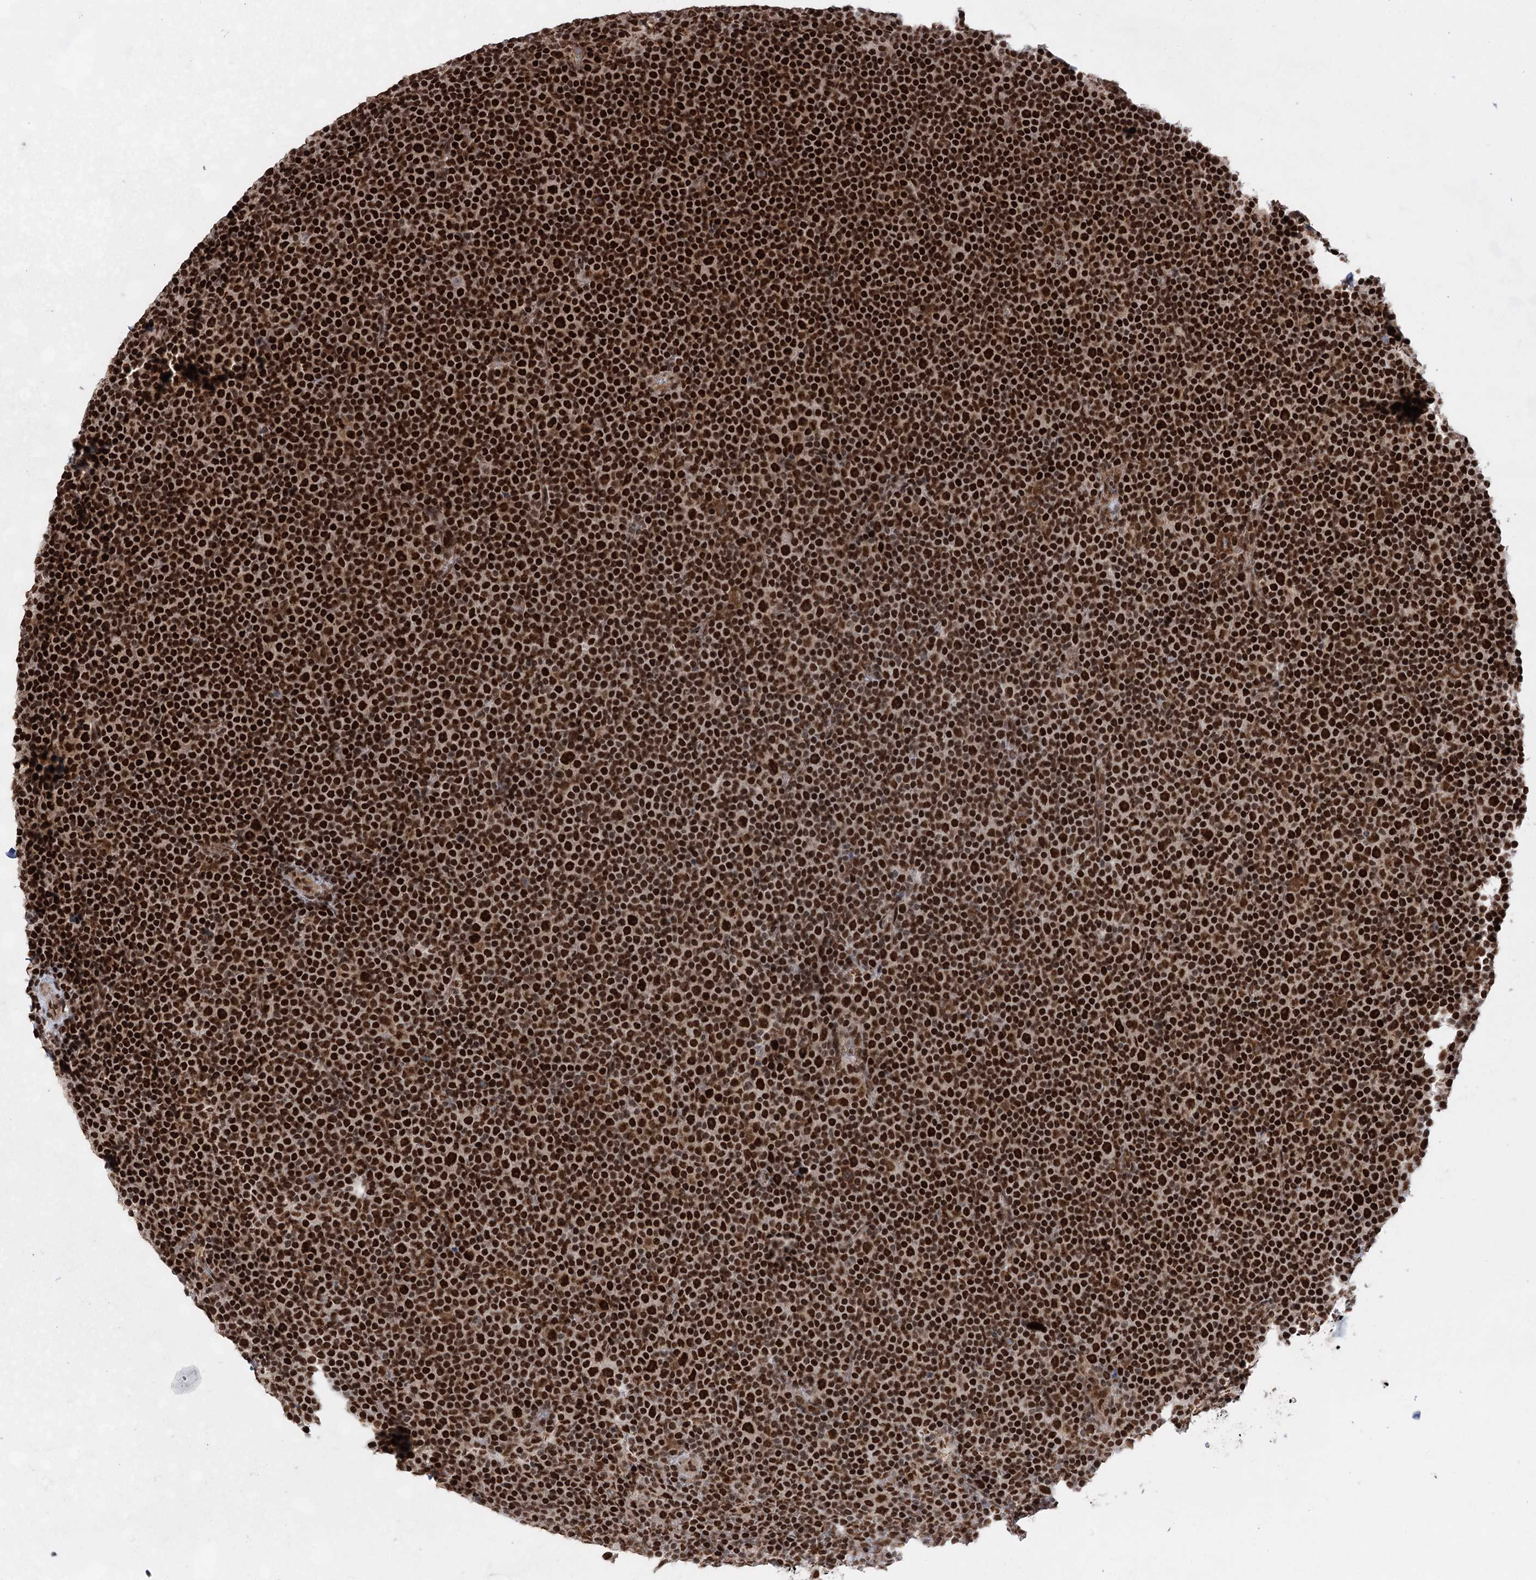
{"staining": {"intensity": "strong", "quantity": ">75%", "location": "nuclear"}, "tissue": "lymphoma", "cell_type": "Tumor cells", "image_type": "cancer", "snomed": [{"axis": "morphology", "description": "Malignant lymphoma, non-Hodgkin's type, Low grade"}, {"axis": "topography", "description": "Lymph node"}], "caption": "Protein analysis of malignant lymphoma, non-Hodgkin's type (low-grade) tissue shows strong nuclear staining in about >75% of tumor cells.", "gene": "ZCCHC8", "patient": {"sex": "female", "age": 67}}